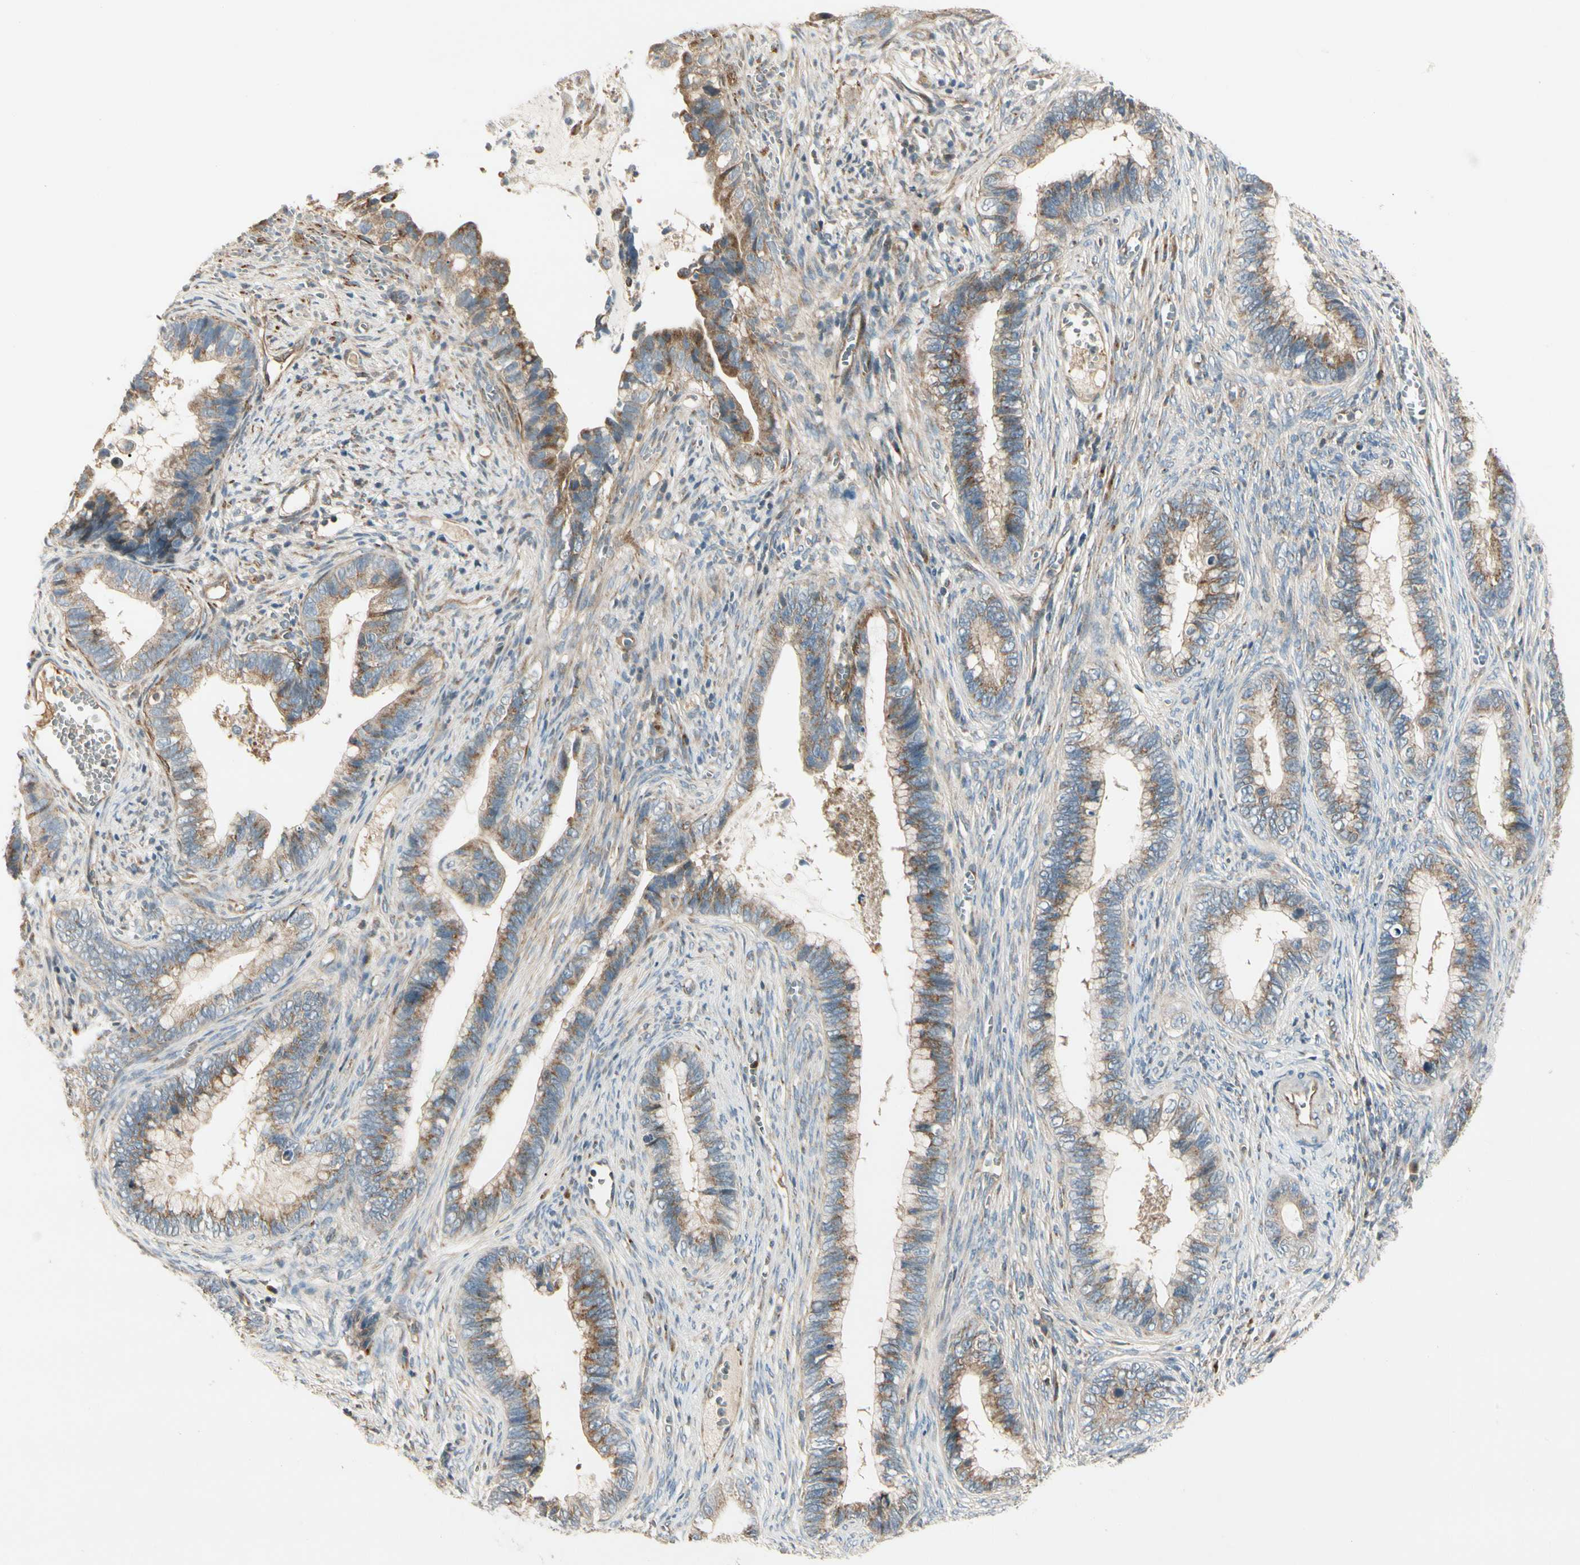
{"staining": {"intensity": "moderate", "quantity": ">75%", "location": "cytoplasmic/membranous"}, "tissue": "cervical cancer", "cell_type": "Tumor cells", "image_type": "cancer", "snomed": [{"axis": "morphology", "description": "Adenocarcinoma, NOS"}, {"axis": "topography", "description": "Cervix"}], "caption": "IHC staining of adenocarcinoma (cervical), which displays medium levels of moderate cytoplasmic/membranous expression in approximately >75% of tumor cells indicating moderate cytoplasmic/membranous protein expression. The staining was performed using DAB (brown) for protein detection and nuclei were counterstained in hematoxylin (blue).", "gene": "ABCA3", "patient": {"sex": "female", "age": 44}}